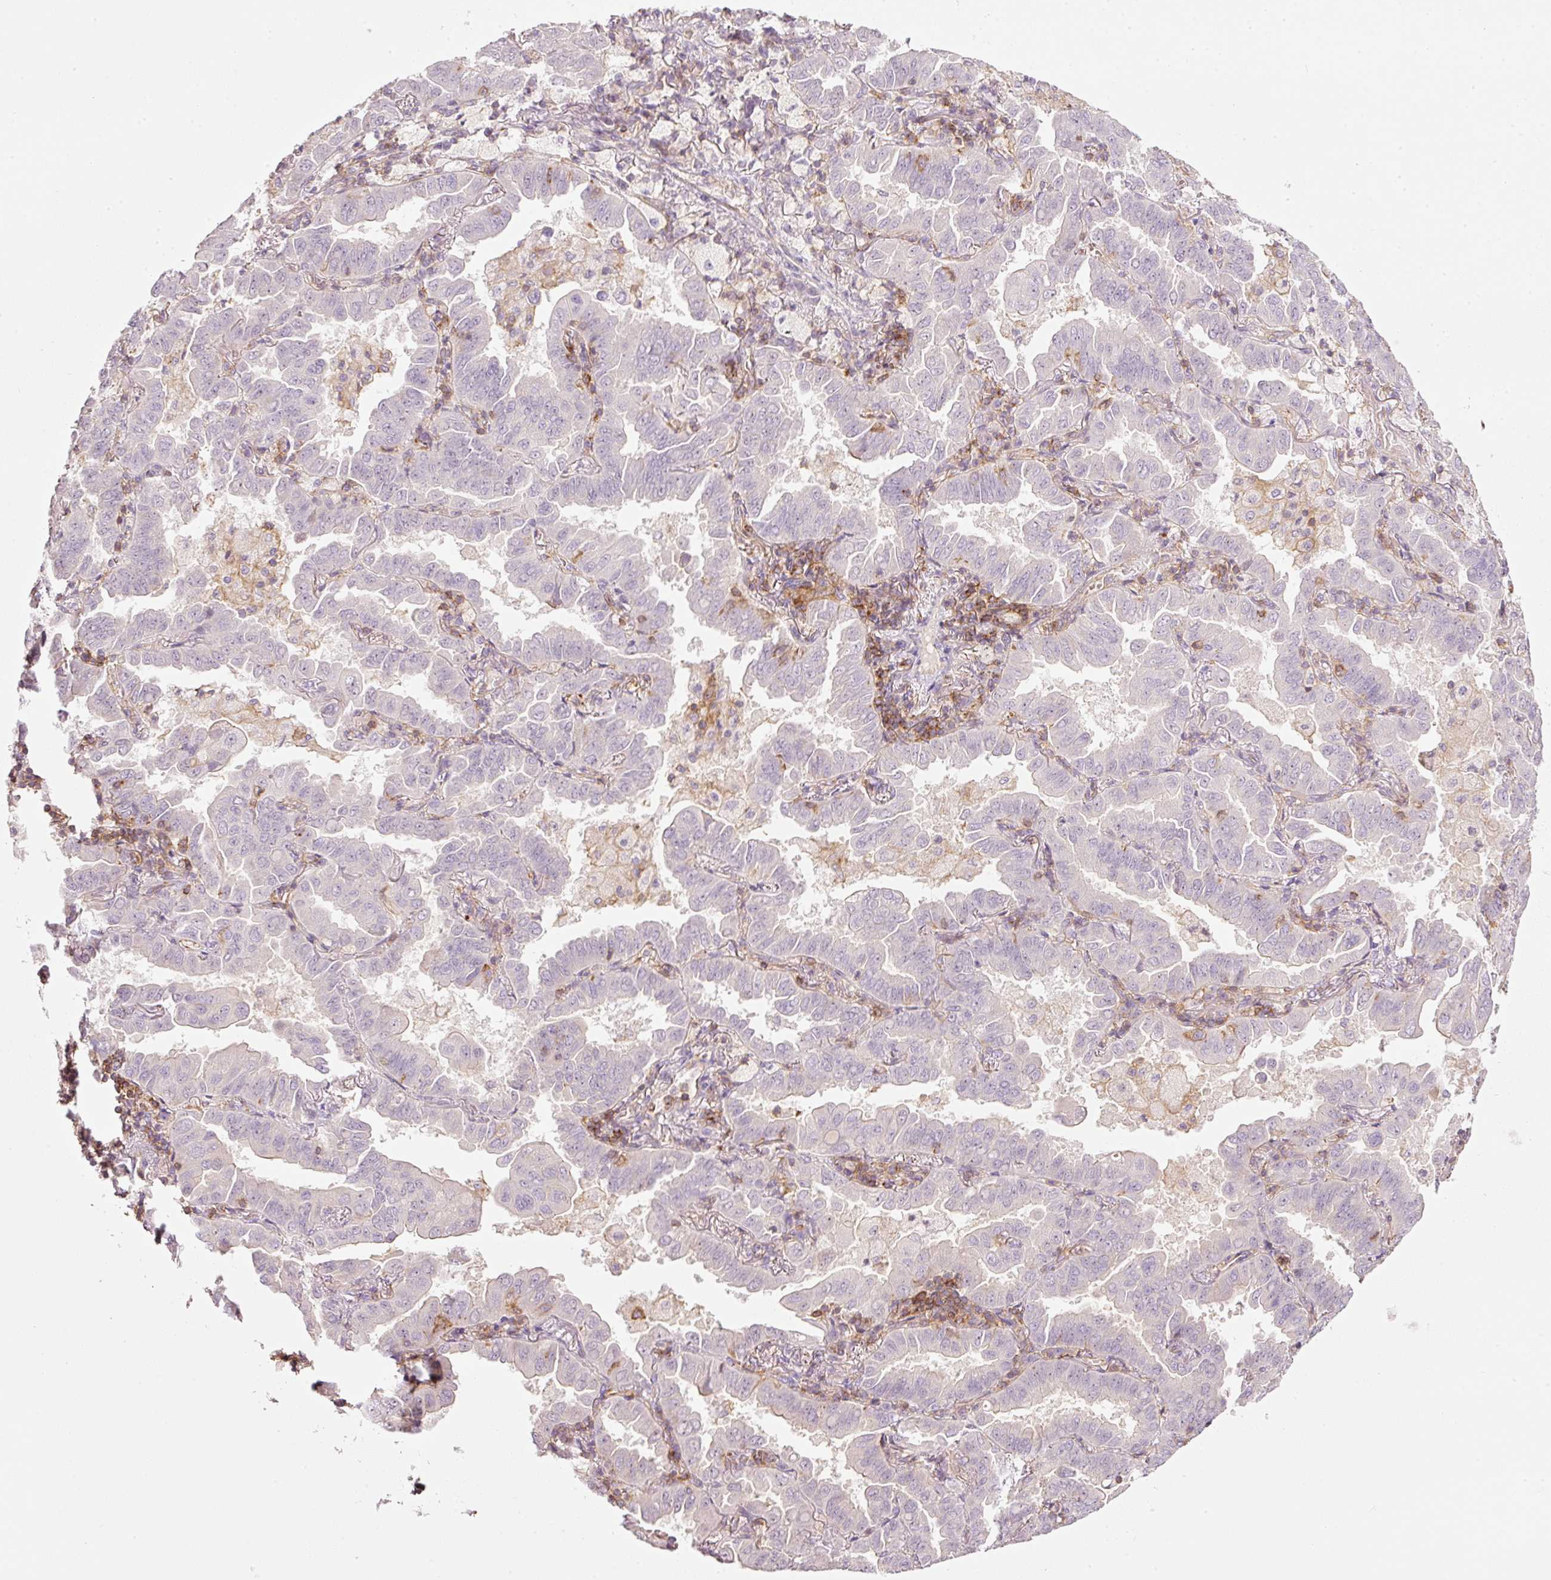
{"staining": {"intensity": "negative", "quantity": "none", "location": "none"}, "tissue": "lung cancer", "cell_type": "Tumor cells", "image_type": "cancer", "snomed": [{"axis": "morphology", "description": "Adenocarcinoma, NOS"}, {"axis": "topography", "description": "Lung"}], "caption": "DAB (3,3'-diaminobenzidine) immunohistochemical staining of human lung cancer (adenocarcinoma) exhibits no significant staining in tumor cells.", "gene": "SIPA1", "patient": {"sex": "male", "age": 64}}